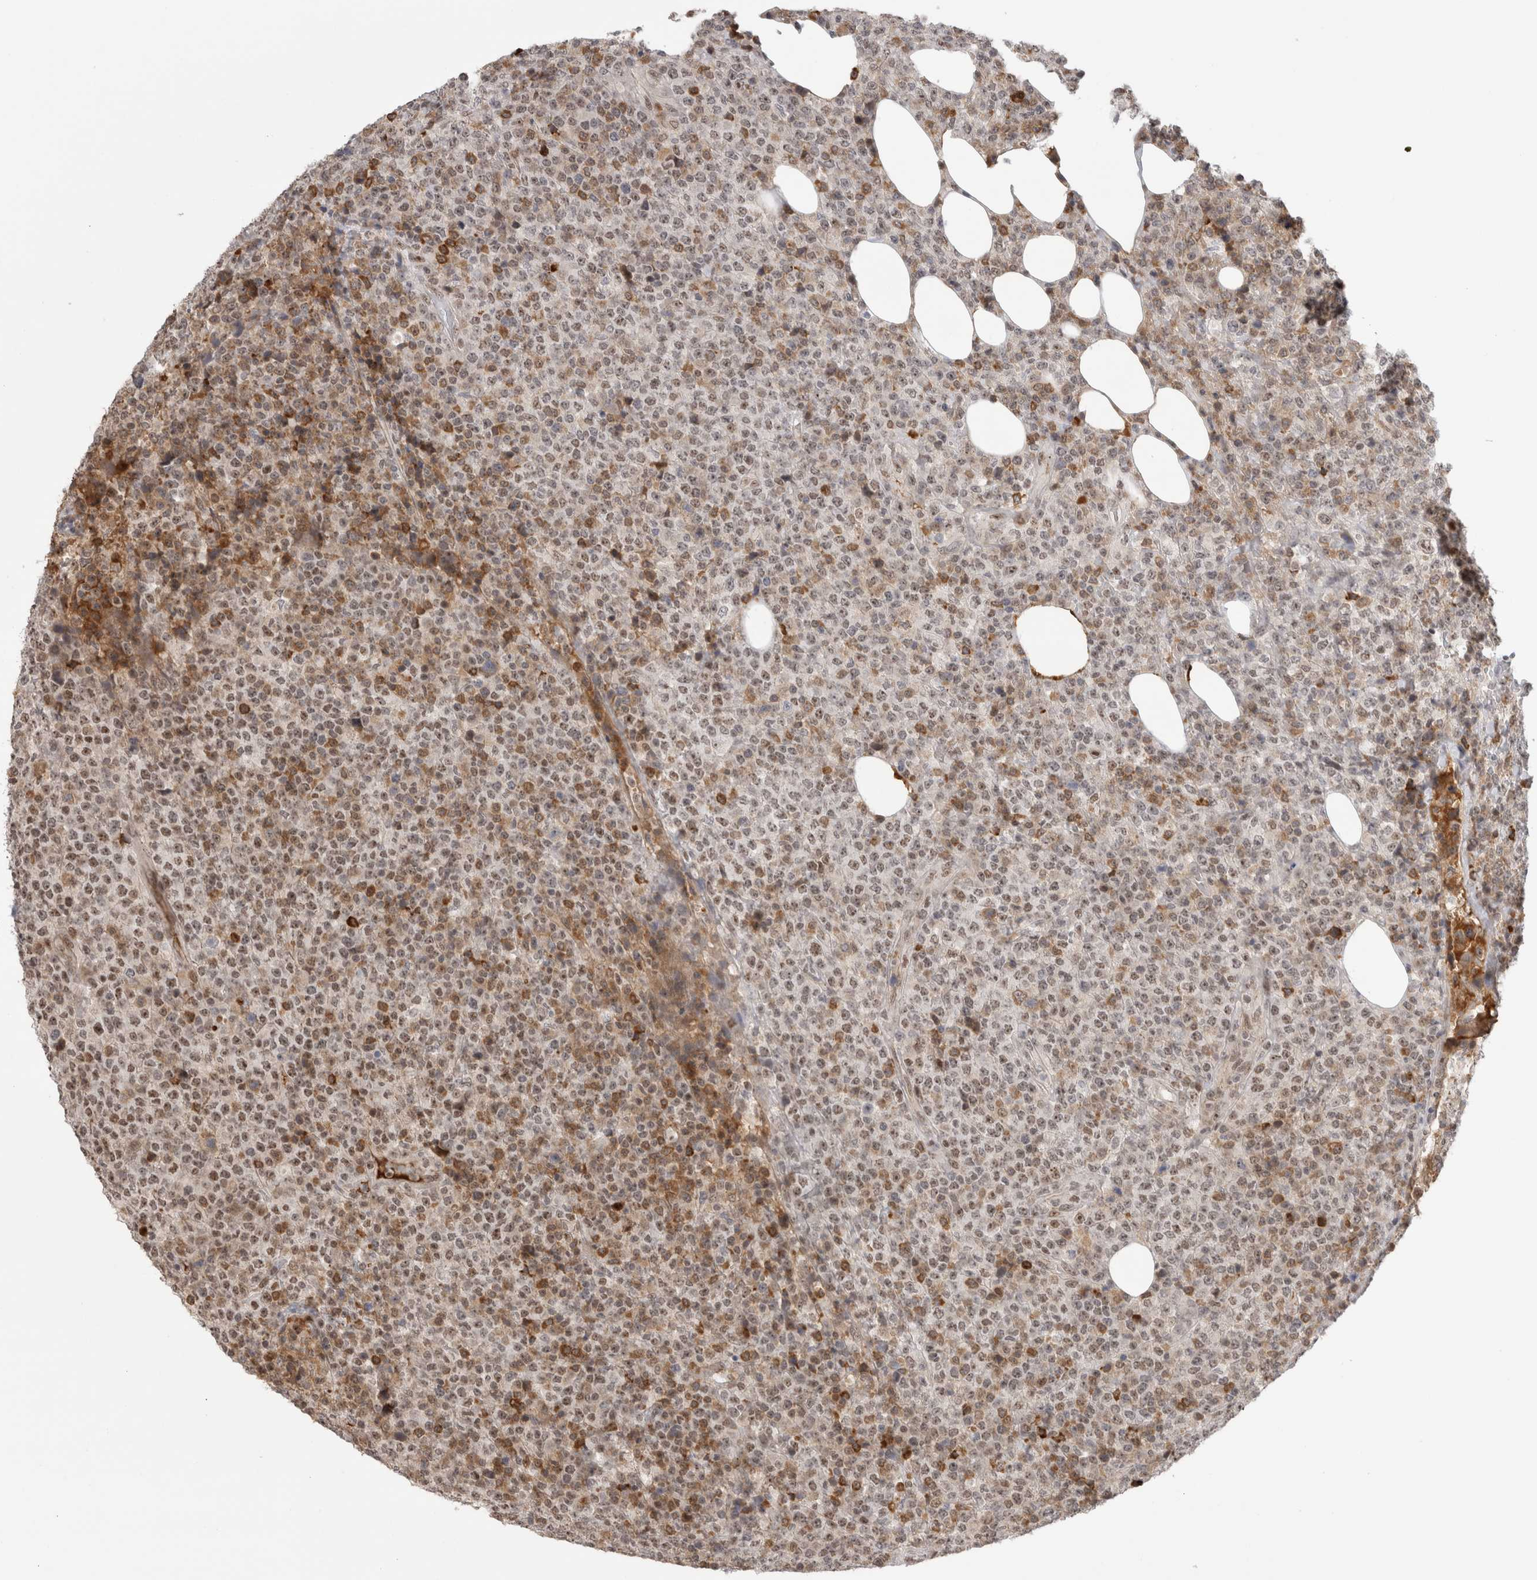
{"staining": {"intensity": "moderate", "quantity": ">75%", "location": "nuclear"}, "tissue": "lymphoma", "cell_type": "Tumor cells", "image_type": "cancer", "snomed": [{"axis": "morphology", "description": "Malignant lymphoma, non-Hodgkin's type, High grade"}, {"axis": "topography", "description": "Lymph node"}], "caption": "Immunohistochemistry histopathology image of human high-grade malignant lymphoma, non-Hodgkin's type stained for a protein (brown), which reveals medium levels of moderate nuclear staining in approximately >75% of tumor cells.", "gene": "ZNF24", "patient": {"sex": "male", "age": 13}}